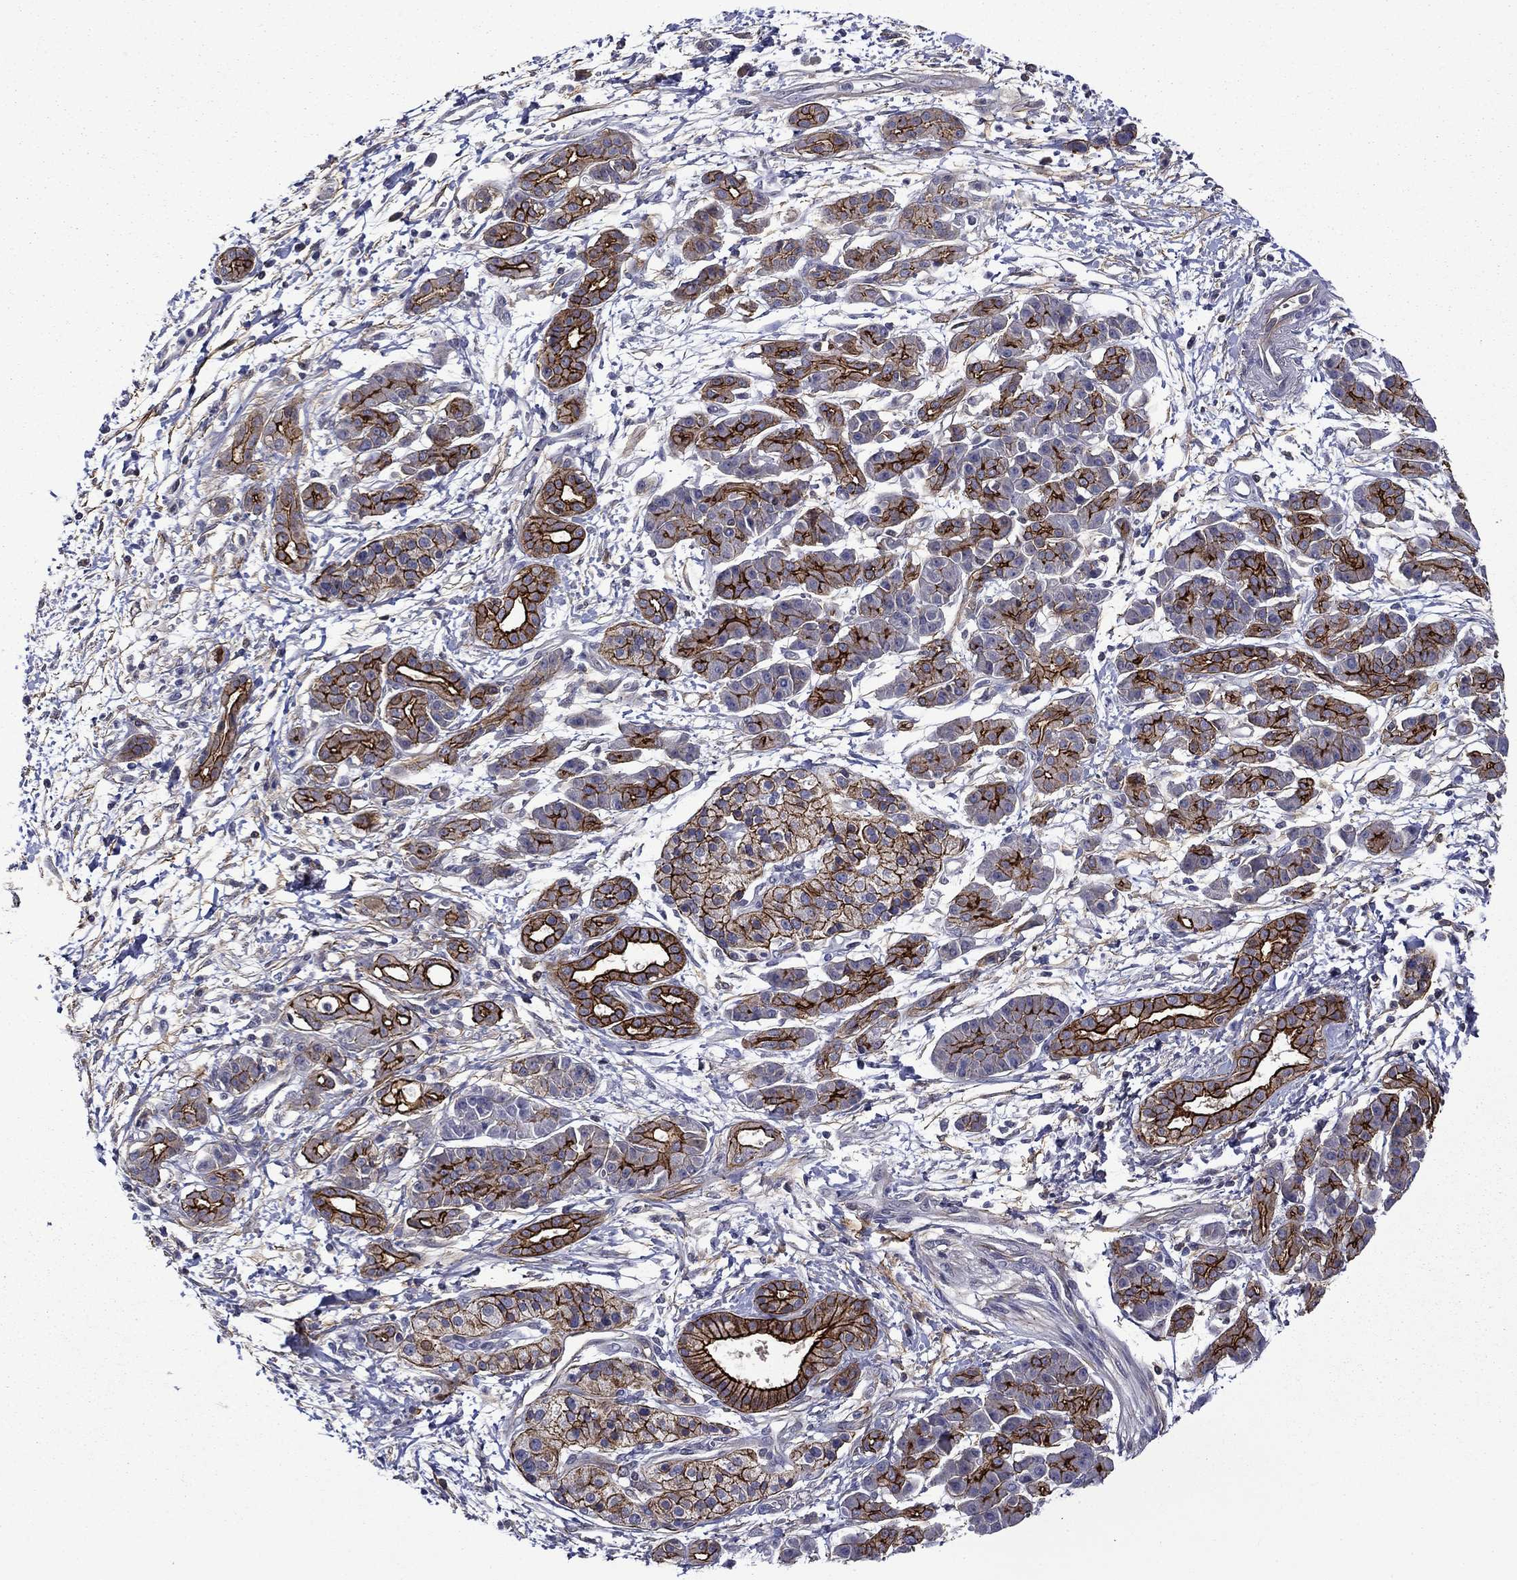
{"staining": {"intensity": "strong", "quantity": ">75%", "location": "cytoplasmic/membranous"}, "tissue": "pancreatic cancer", "cell_type": "Tumor cells", "image_type": "cancer", "snomed": [{"axis": "morphology", "description": "Adenocarcinoma, NOS"}, {"axis": "topography", "description": "Pancreas"}], "caption": "A micrograph of human adenocarcinoma (pancreatic) stained for a protein demonstrates strong cytoplasmic/membranous brown staining in tumor cells. The staining was performed using DAB (3,3'-diaminobenzidine) to visualize the protein expression in brown, while the nuclei were stained in blue with hematoxylin (Magnification: 20x).", "gene": "LMO7", "patient": {"sex": "male", "age": 72}}